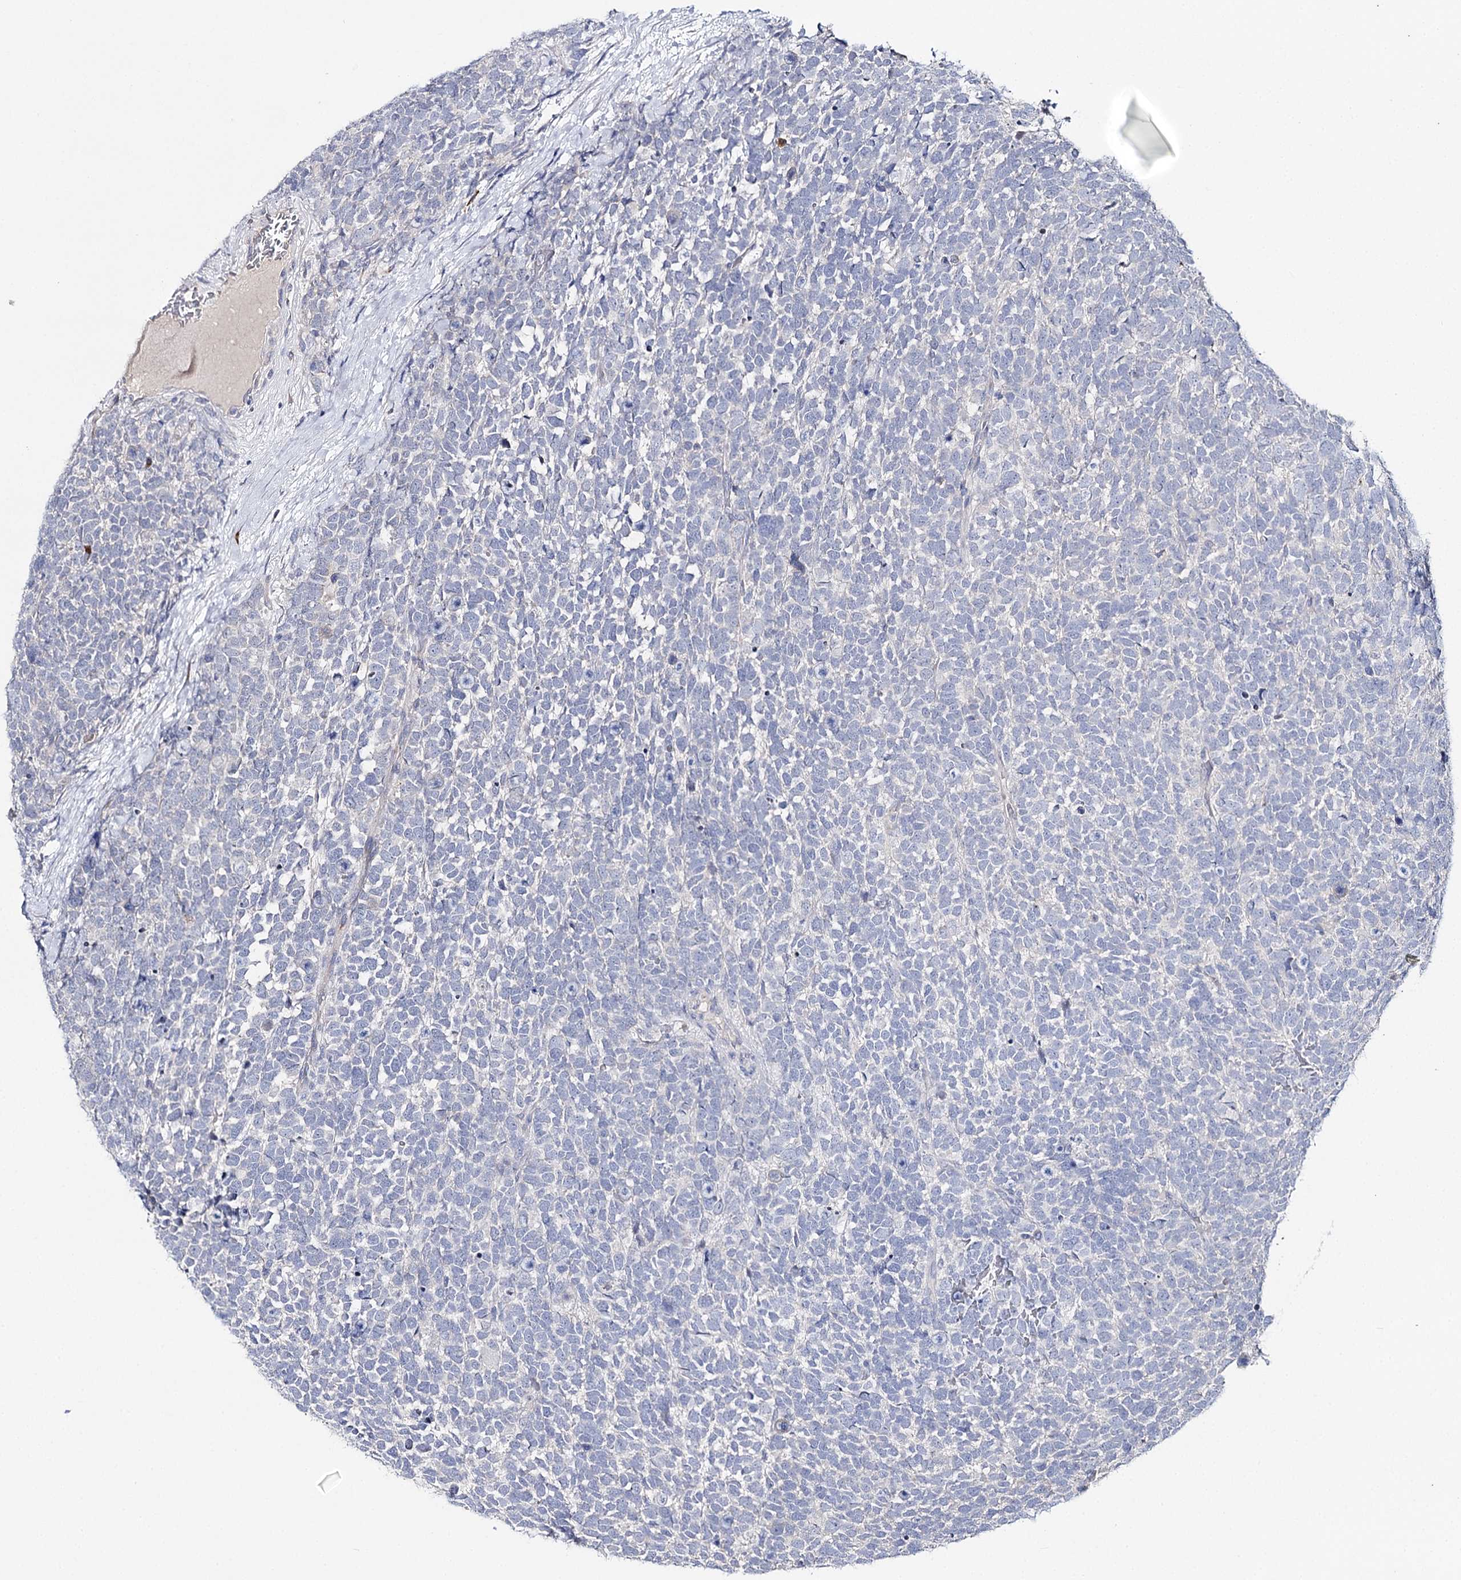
{"staining": {"intensity": "negative", "quantity": "none", "location": "none"}, "tissue": "urothelial cancer", "cell_type": "Tumor cells", "image_type": "cancer", "snomed": [{"axis": "morphology", "description": "Urothelial carcinoma, High grade"}, {"axis": "topography", "description": "Urinary bladder"}], "caption": "Urothelial cancer stained for a protein using immunohistochemistry (IHC) reveals no expression tumor cells.", "gene": "IL1RAP", "patient": {"sex": "female", "age": 82}}